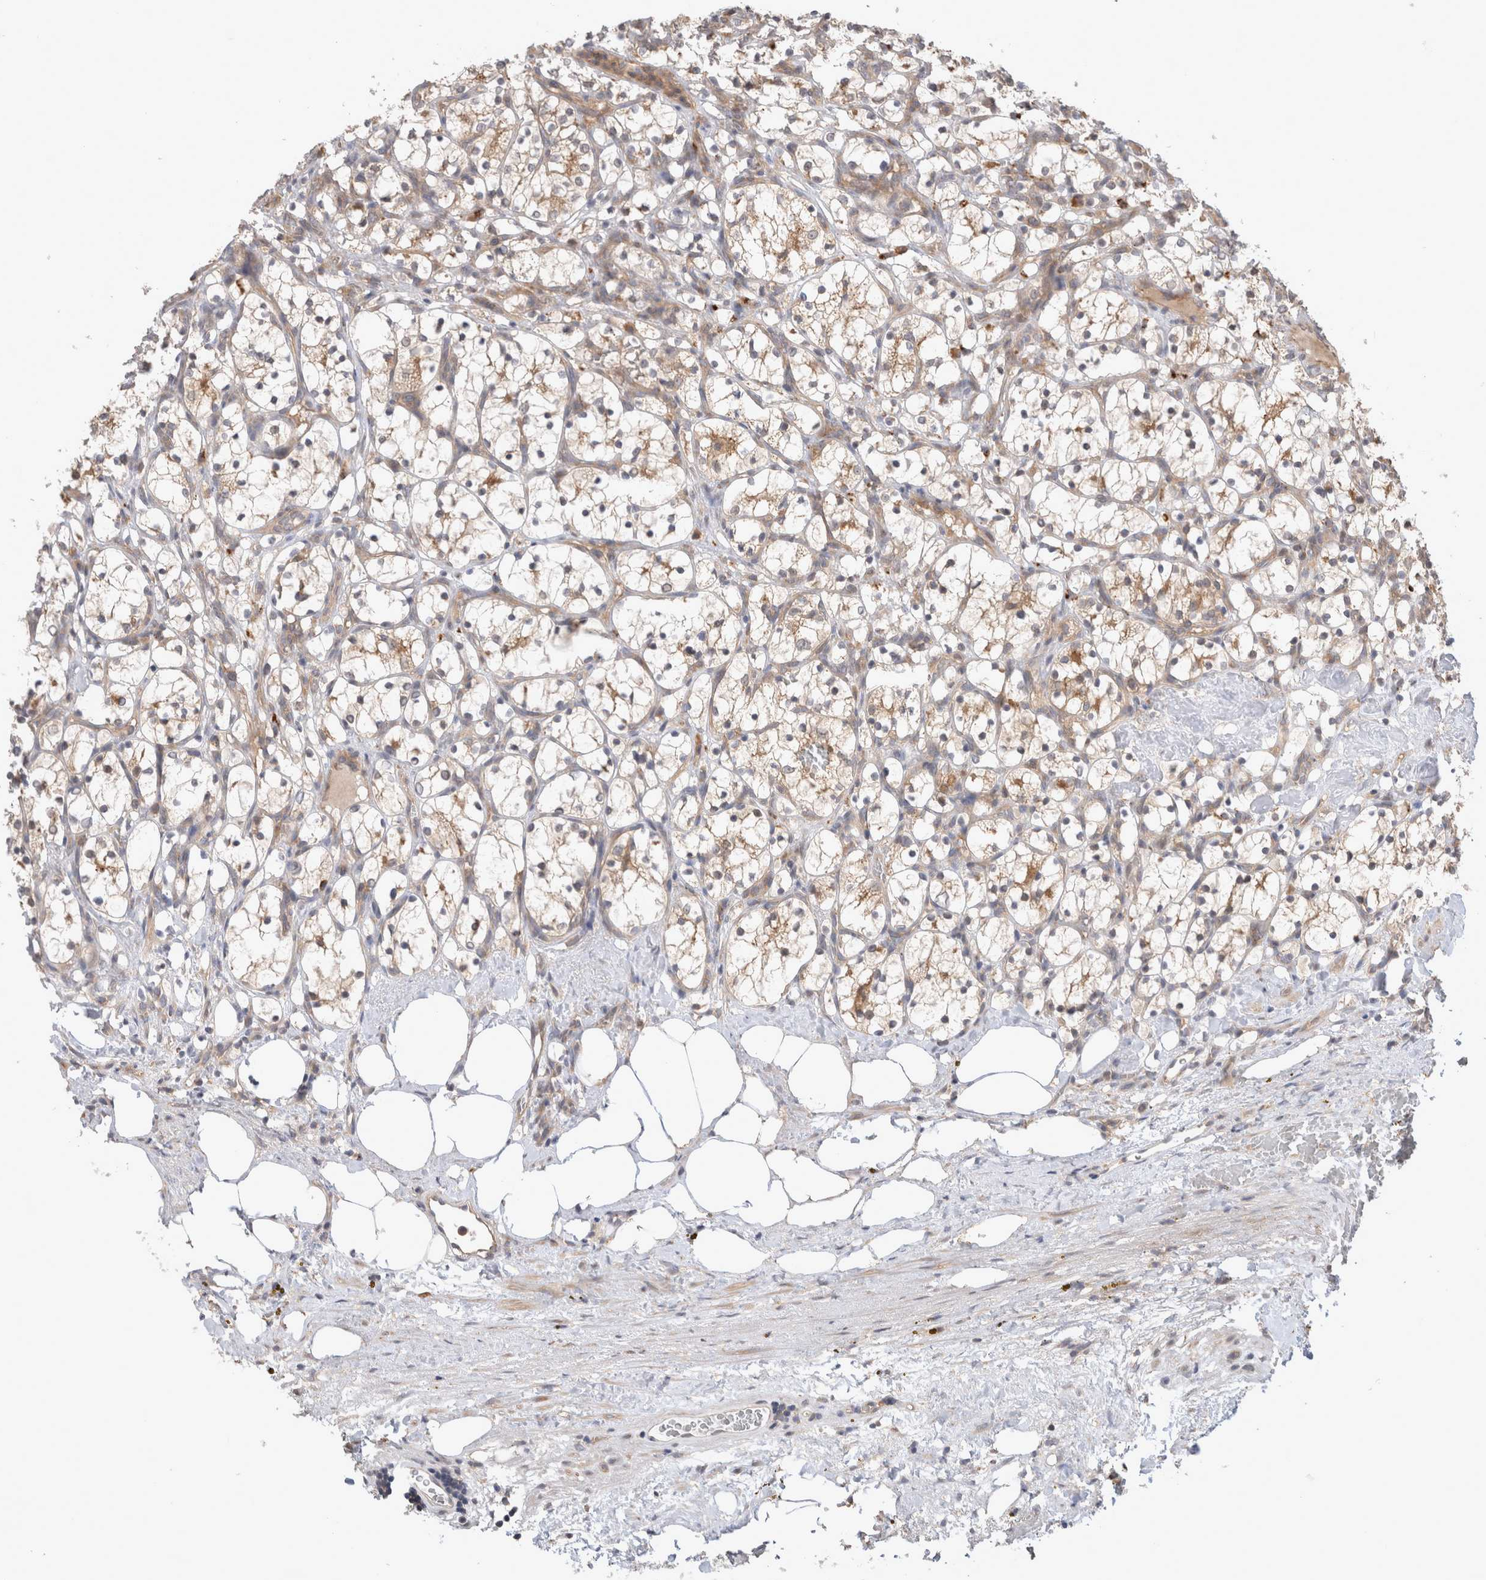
{"staining": {"intensity": "weak", "quantity": ">75%", "location": "cytoplasmic/membranous"}, "tissue": "renal cancer", "cell_type": "Tumor cells", "image_type": "cancer", "snomed": [{"axis": "morphology", "description": "Adenocarcinoma, NOS"}, {"axis": "topography", "description": "Kidney"}], "caption": "IHC (DAB (3,3'-diaminobenzidine)) staining of renal adenocarcinoma shows weak cytoplasmic/membranous protein expression in approximately >75% of tumor cells. (brown staining indicates protein expression, while blue staining denotes nuclei).", "gene": "VPS28", "patient": {"sex": "female", "age": 69}}